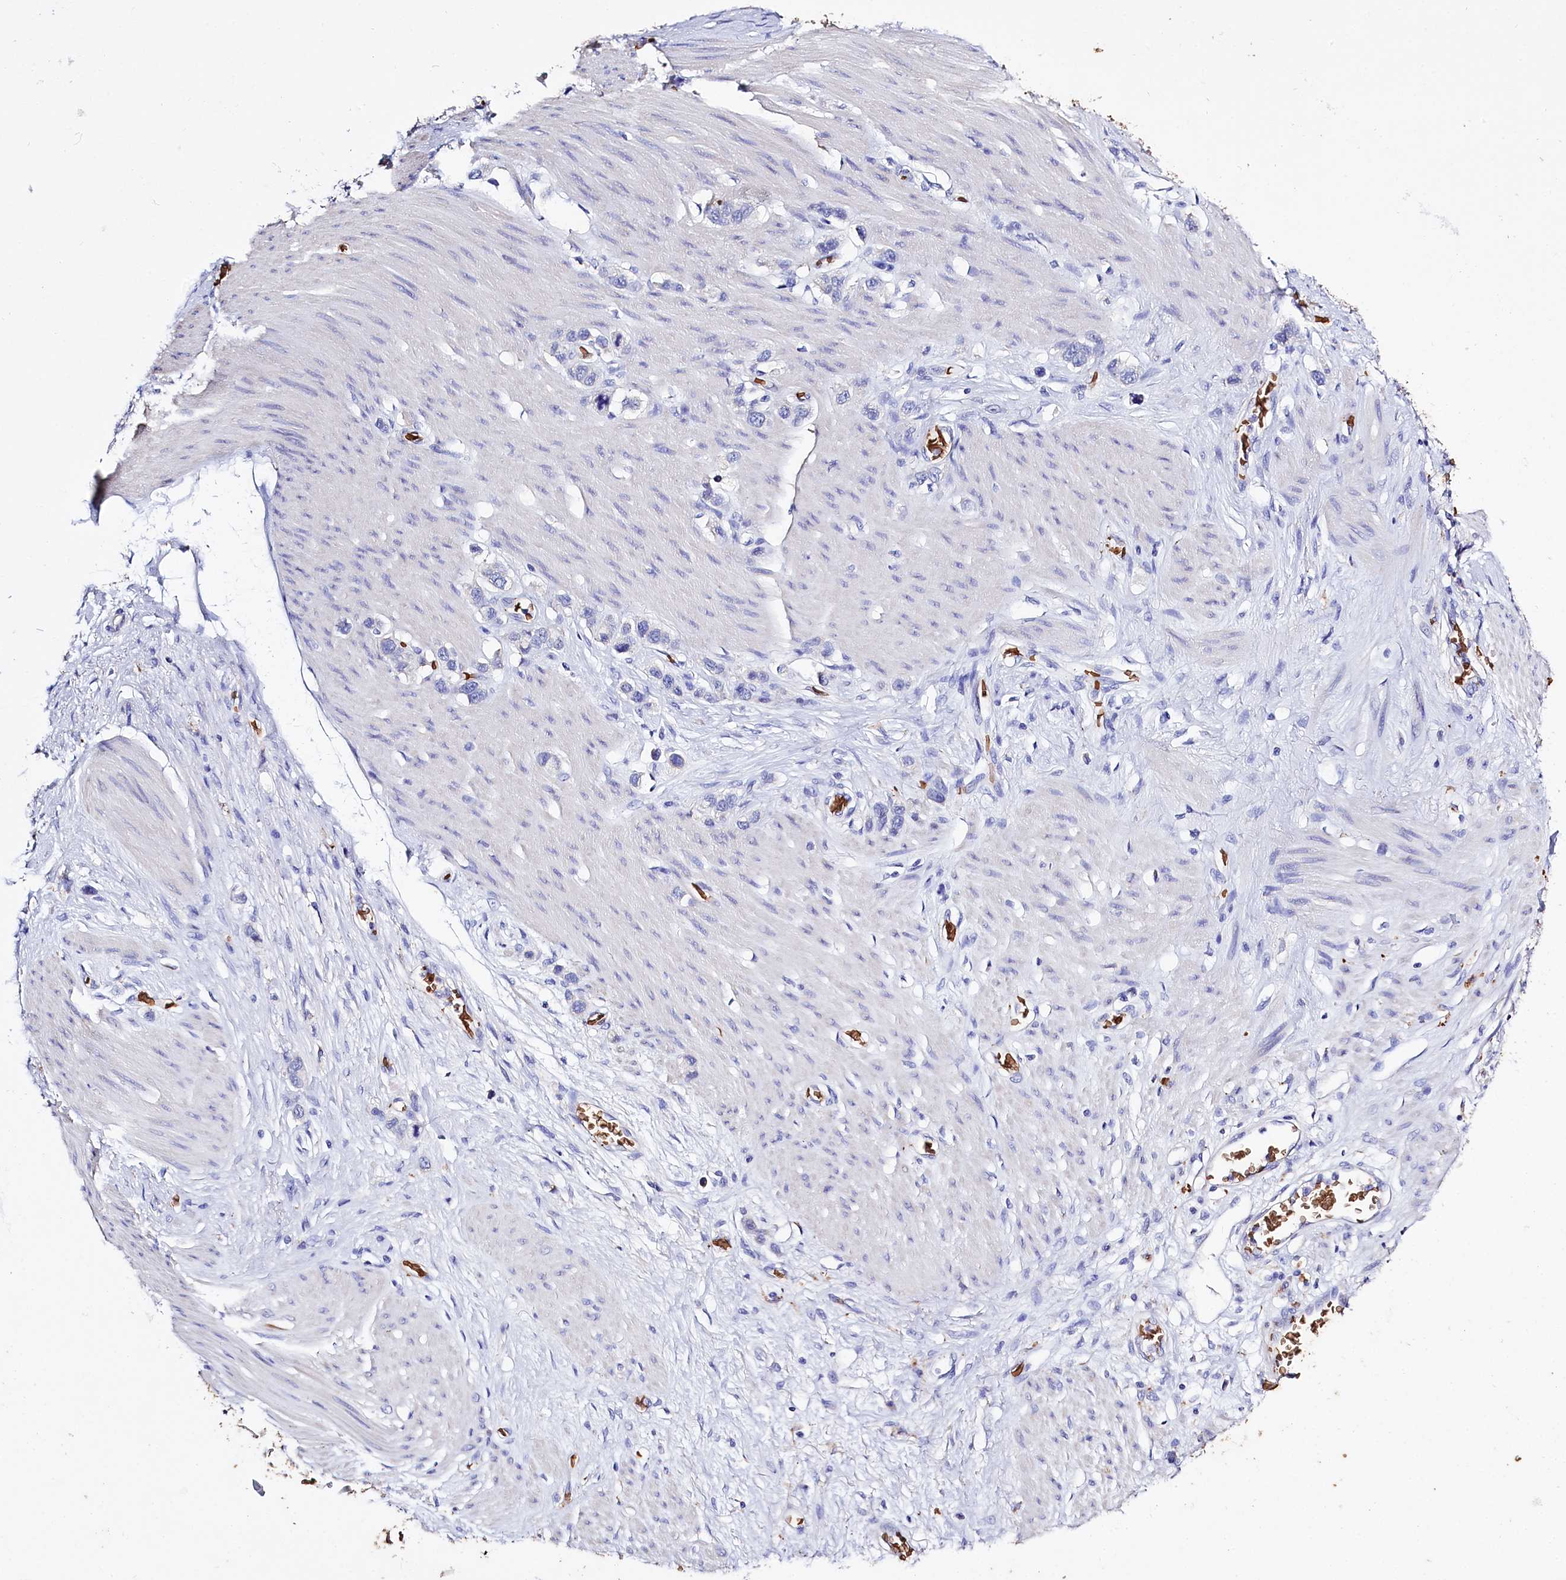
{"staining": {"intensity": "negative", "quantity": "none", "location": "none"}, "tissue": "stomach cancer", "cell_type": "Tumor cells", "image_type": "cancer", "snomed": [{"axis": "morphology", "description": "Adenocarcinoma, NOS"}, {"axis": "morphology", "description": "Adenocarcinoma, High grade"}, {"axis": "topography", "description": "Stomach, upper"}, {"axis": "topography", "description": "Stomach, lower"}], "caption": "A photomicrograph of human stomach cancer (adenocarcinoma) is negative for staining in tumor cells.", "gene": "RPUSD3", "patient": {"sex": "female", "age": 65}}